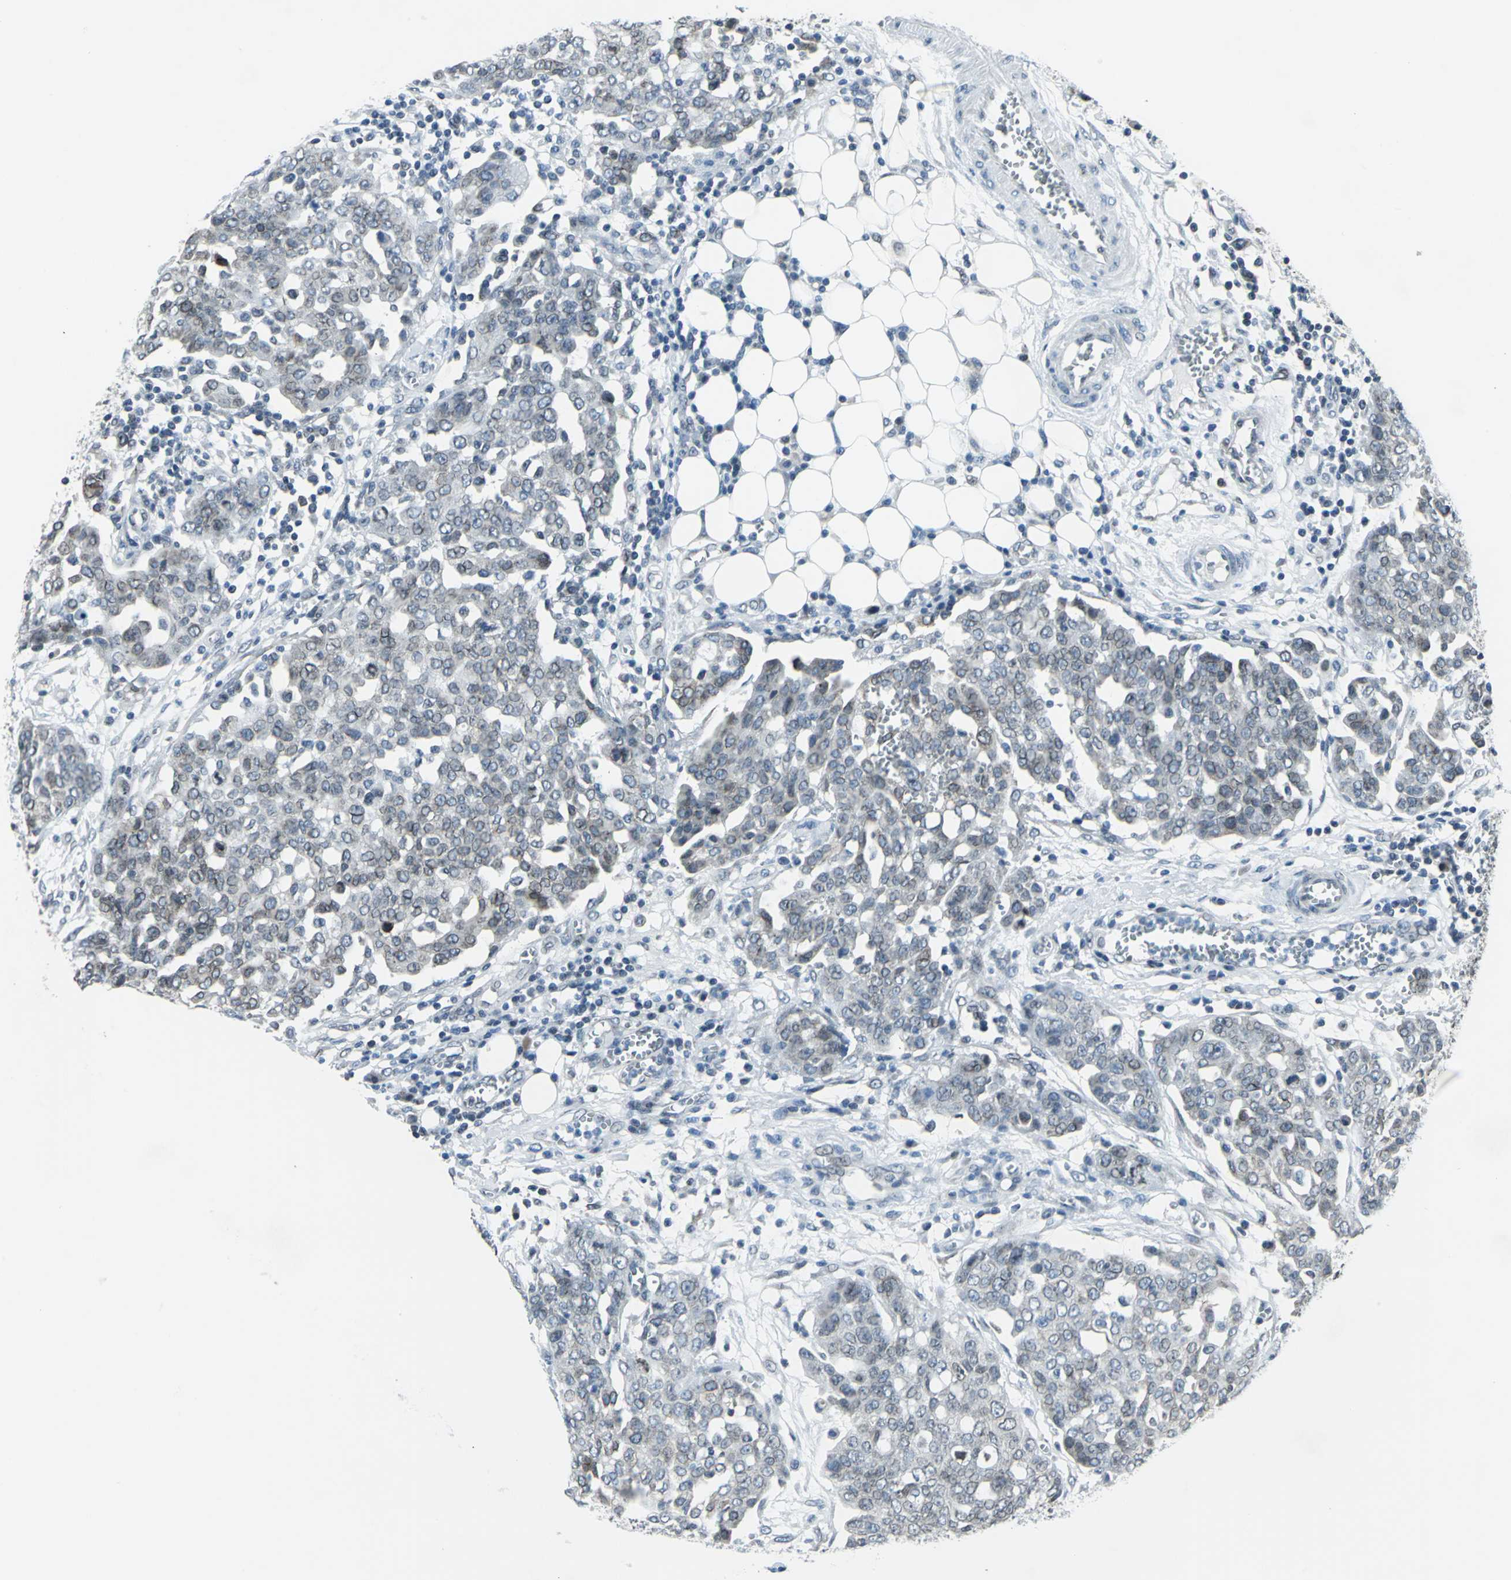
{"staining": {"intensity": "weak", "quantity": "25%-75%", "location": "cytoplasmic/membranous,nuclear"}, "tissue": "ovarian cancer", "cell_type": "Tumor cells", "image_type": "cancer", "snomed": [{"axis": "morphology", "description": "Cystadenocarcinoma, serous, NOS"}, {"axis": "topography", "description": "Soft tissue"}, {"axis": "topography", "description": "Ovary"}], "caption": "Immunohistochemical staining of ovarian cancer demonstrates weak cytoplasmic/membranous and nuclear protein positivity in about 25%-75% of tumor cells.", "gene": "SNUPN", "patient": {"sex": "female", "age": 57}}